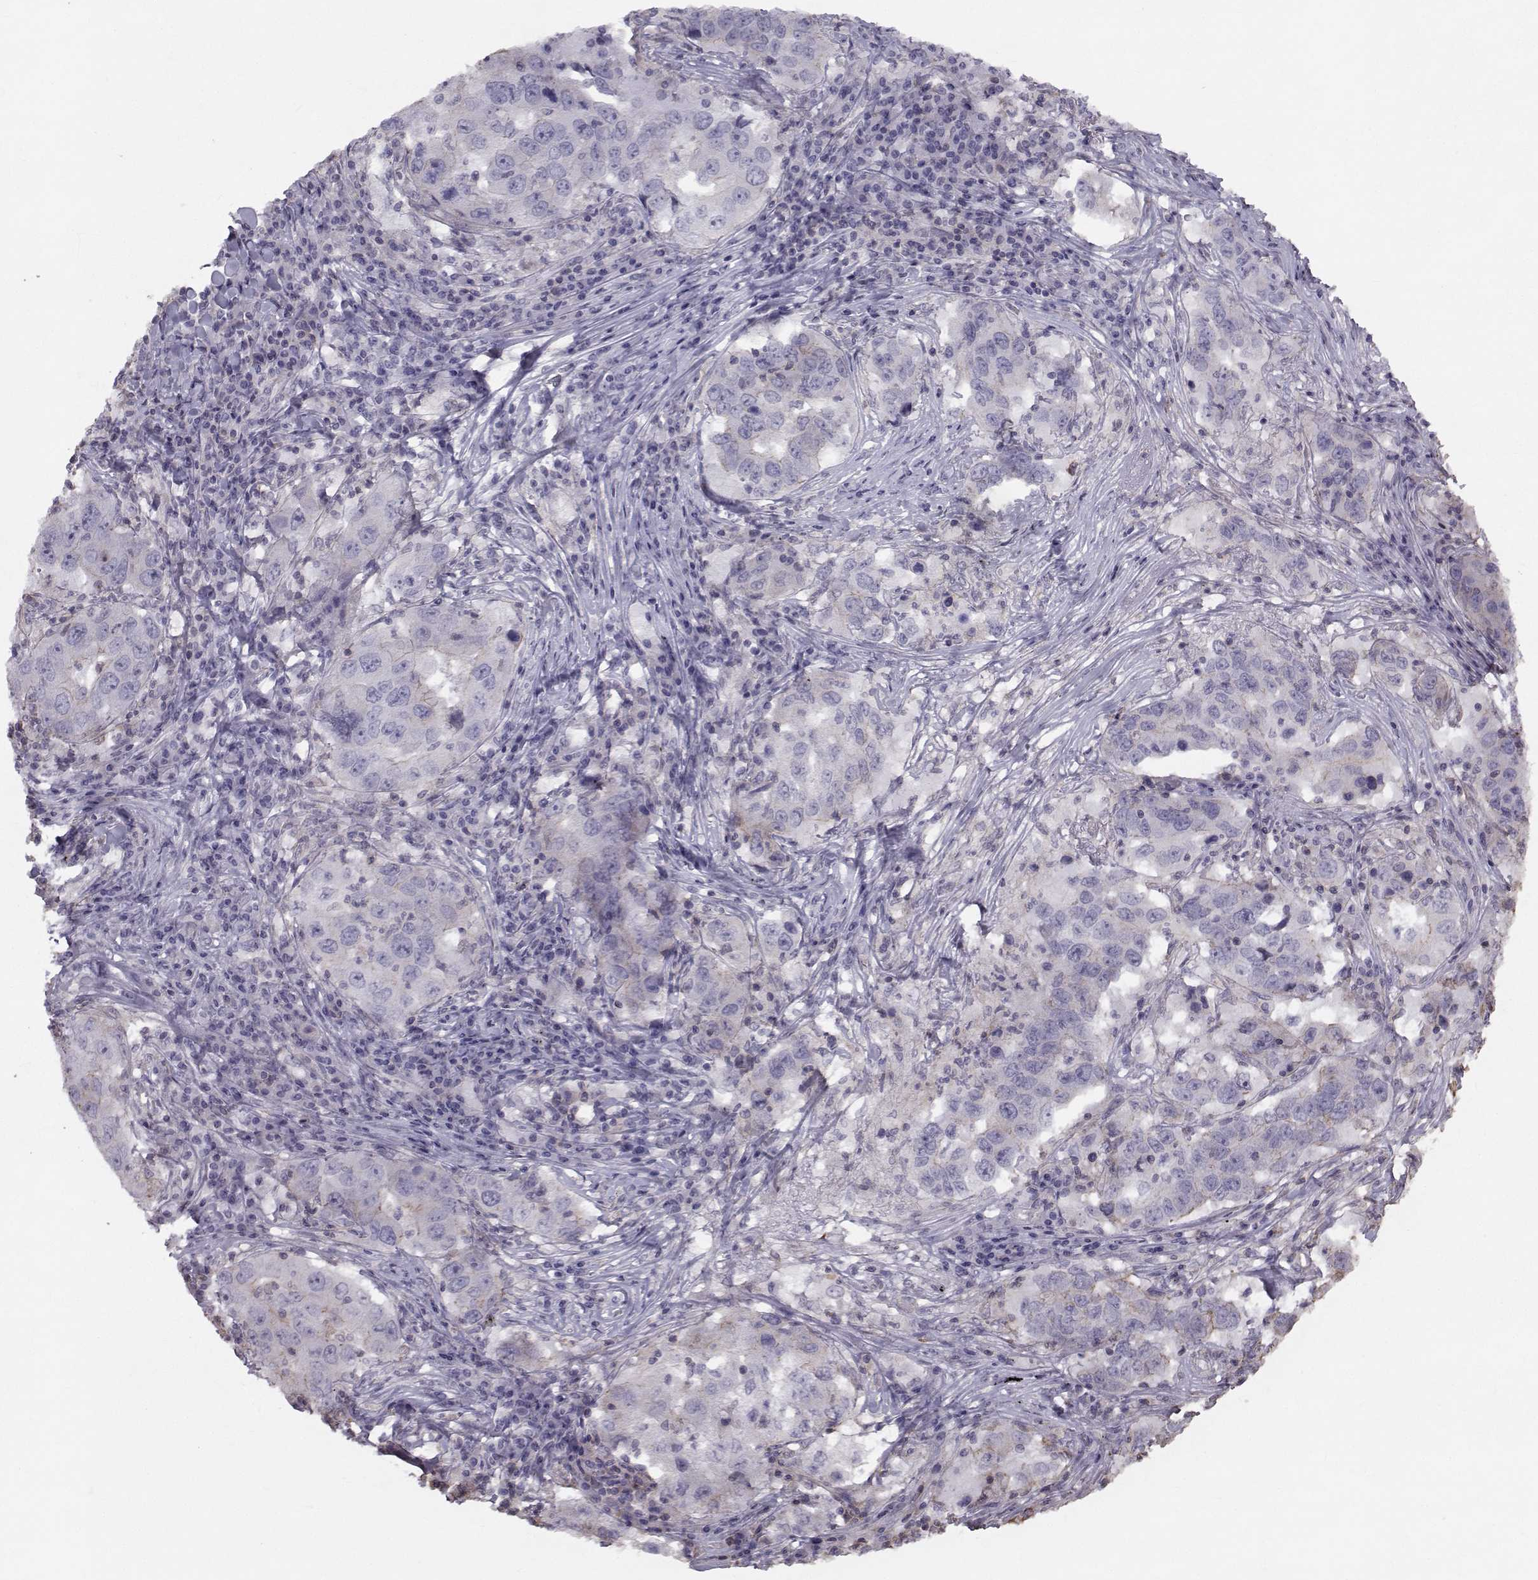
{"staining": {"intensity": "weak", "quantity": "<25%", "location": "cytoplasmic/membranous"}, "tissue": "lung cancer", "cell_type": "Tumor cells", "image_type": "cancer", "snomed": [{"axis": "morphology", "description": "Adenocarcinoma, NOS"}, {"axis": "topography", "description": "Lung"}], "caption": "Lung adenocarcinoma was stained to show a protein in brown. There is no significant expression in tumor cells.", "gene": "GARIN3", "patient": {"sex": "male", "age": 73}}